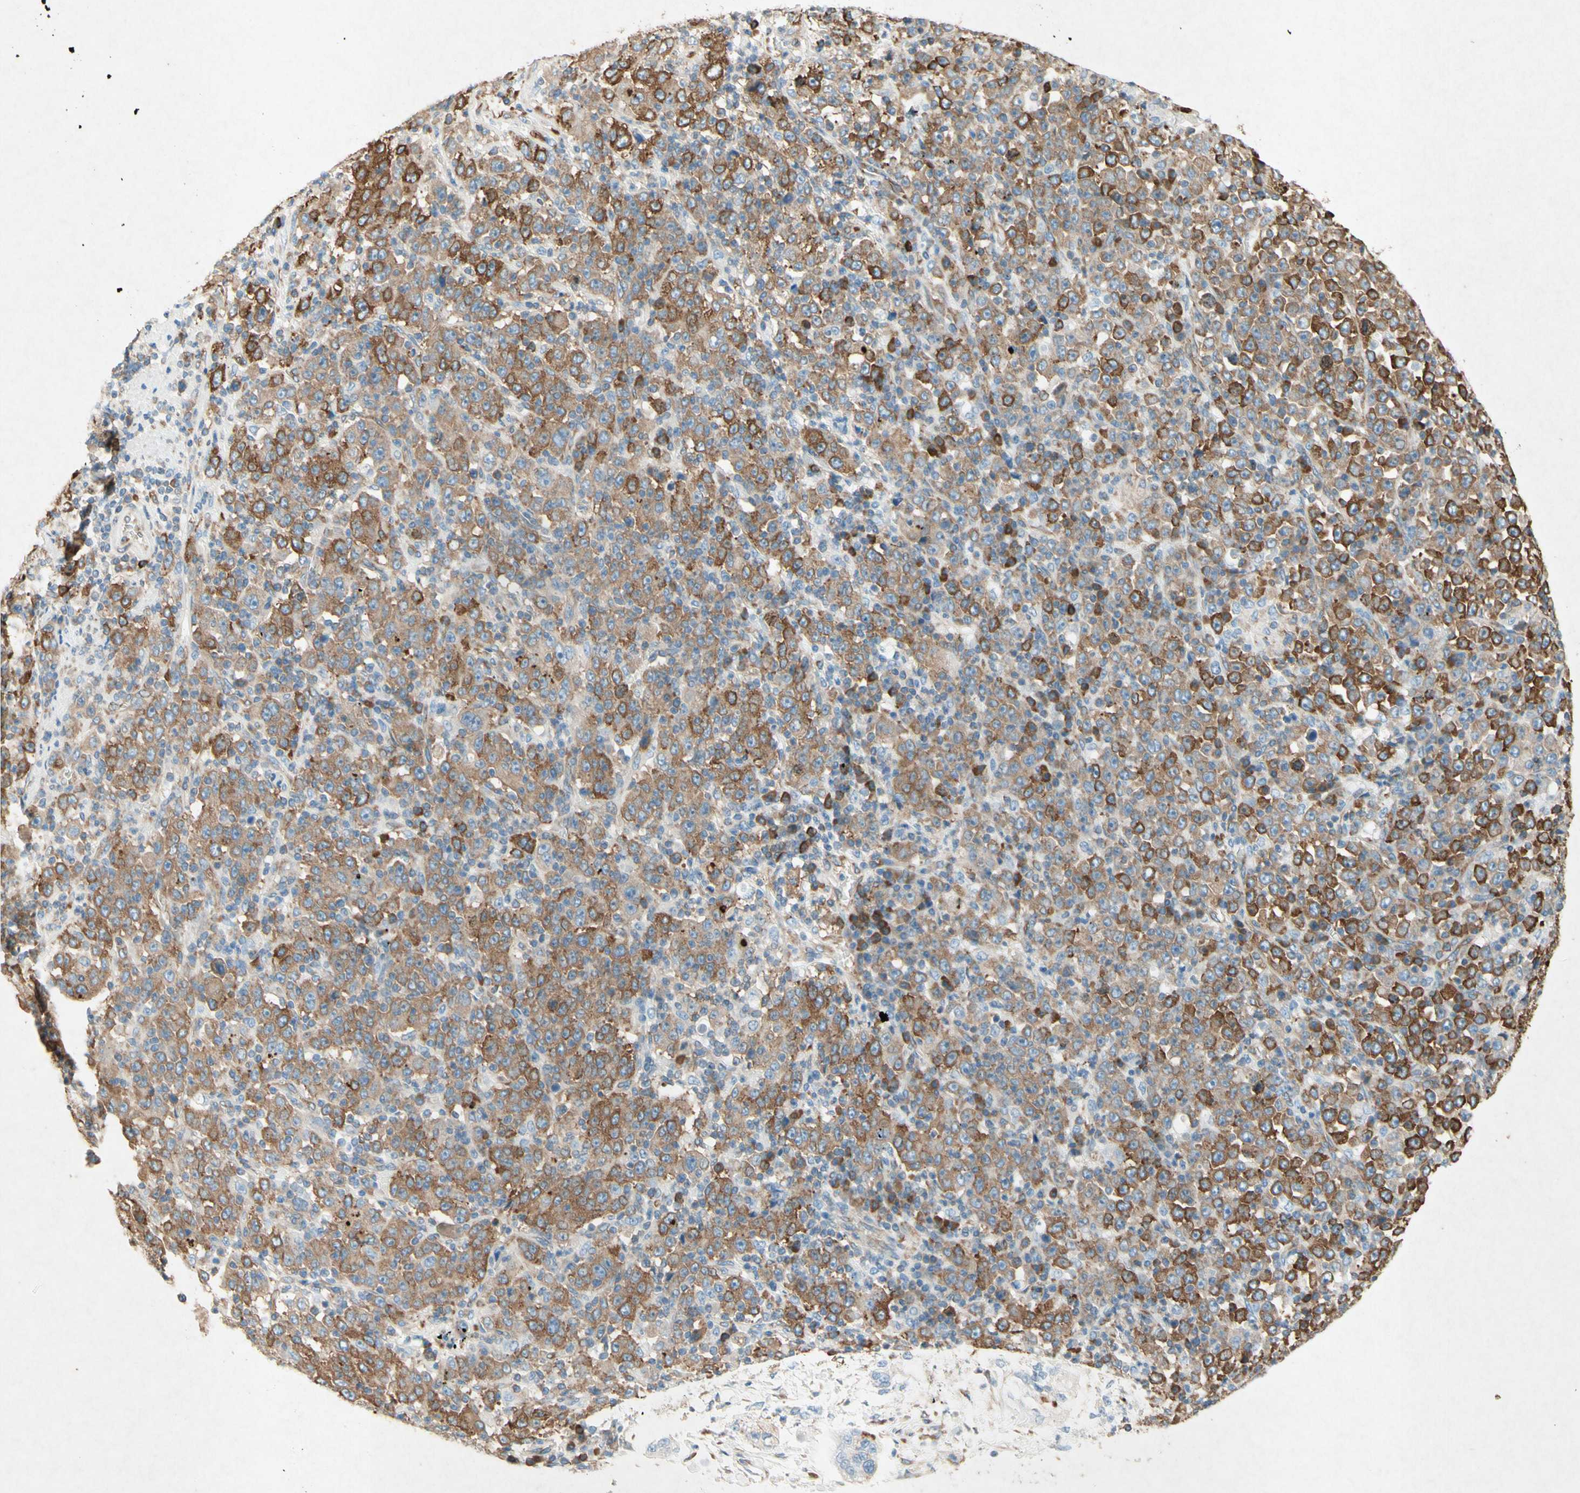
{"staining": {"intensity": "moderate", "quantity": ">75%", "location": "cytoplasmic/membranous"}, "tissue": "stomach cancer", "cell_type": "Tumor cells", "image_type": "cancer", "snomed": [{"axis": "morphology", "description": "Normal tissue, NOS"}, {"axis": "morphology", "description": "Adenocarcinoma, NOS"}, {"axis": "topography", "description": "Stomach, upper"}, {"axis": "topography", "description": "Stomach"}], "caption": "Immunohistochemistry of stomach cancer (adenocarcinoma) demonstrates medium levels of moderate cytoplasmic/membranous expression in about >75% of tumor cells.", "gene": "PABPC1", "patient": {"sex": "male", "age": 59}}